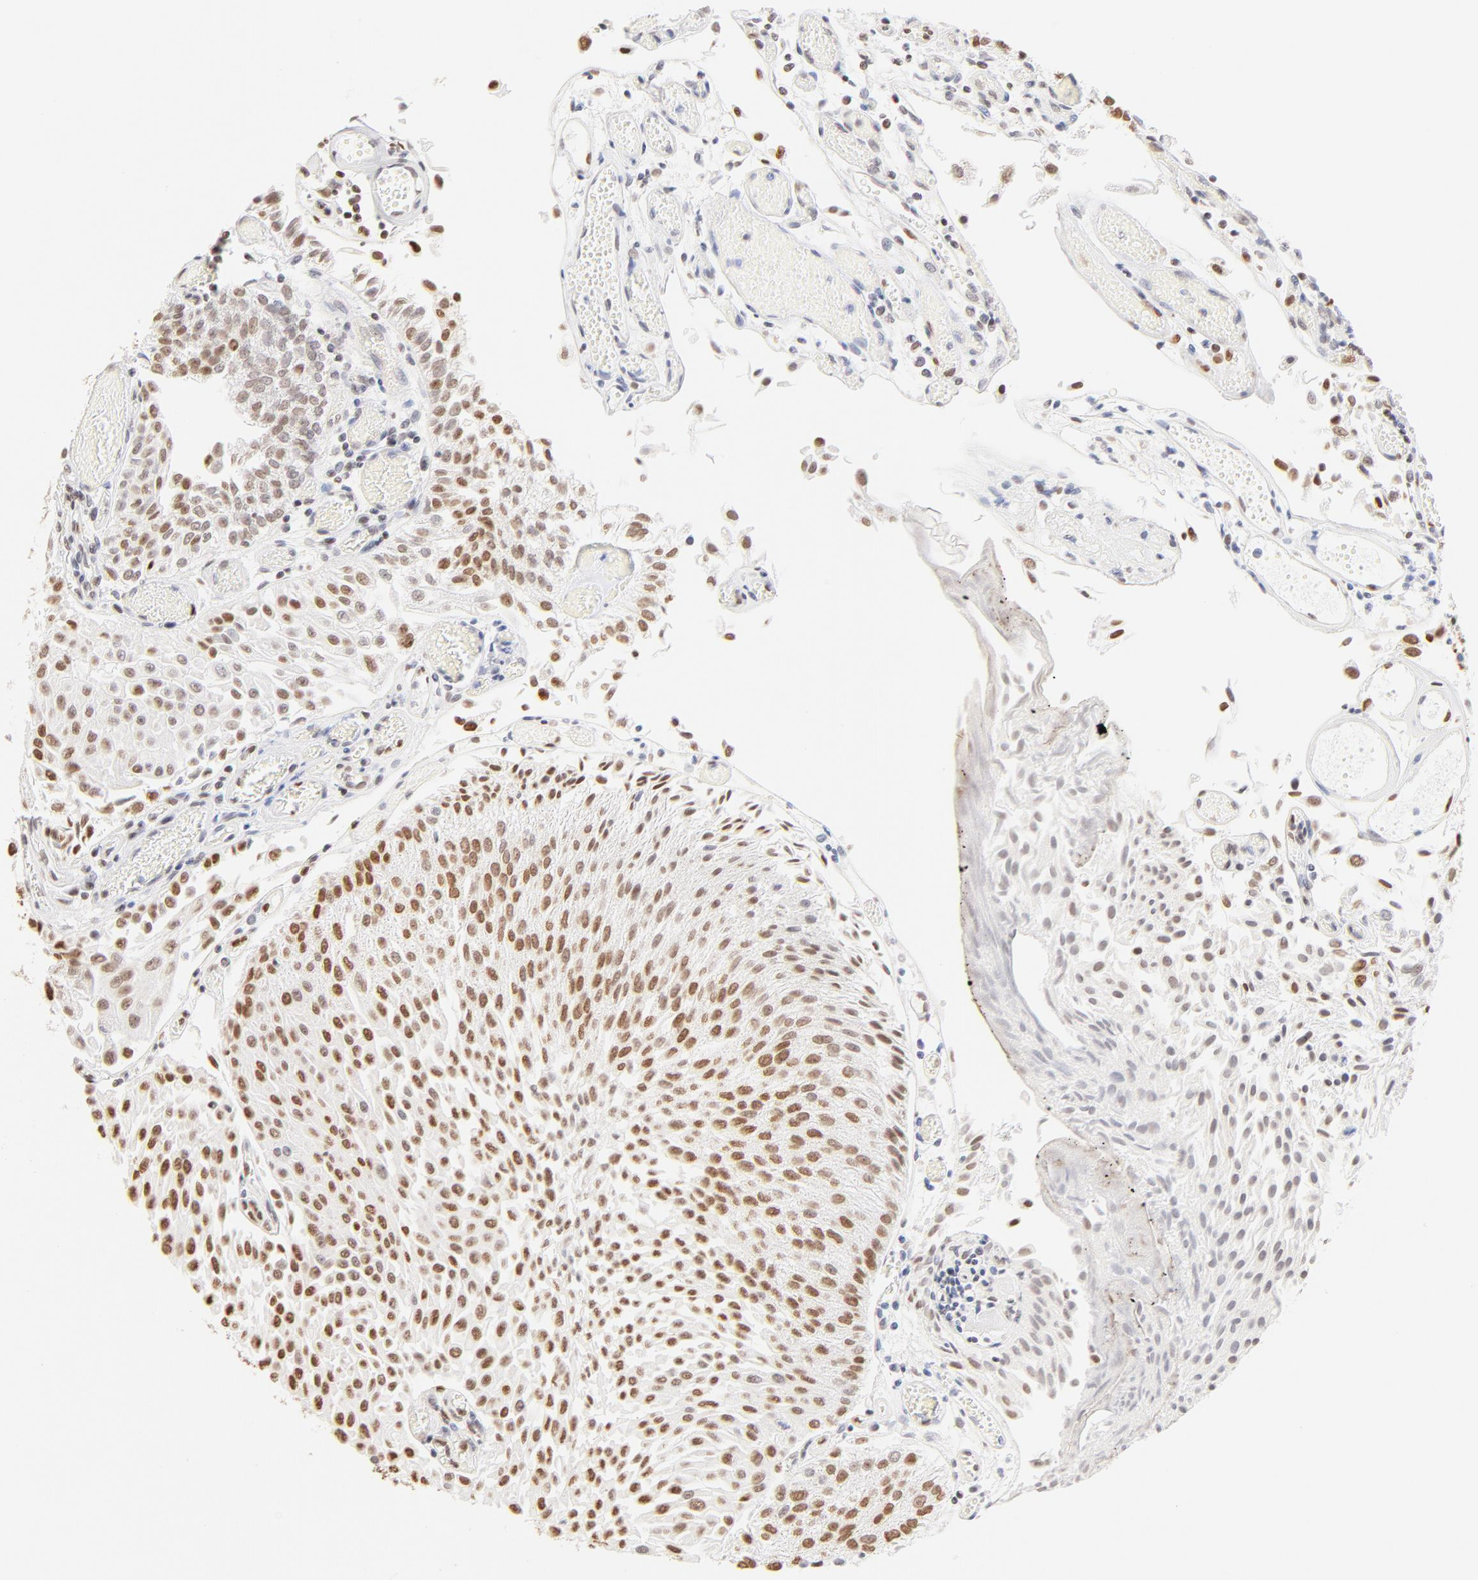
{"staining": {"intensity": "moderate", "quantity": "25%-75%", "location": "nuclear"}, "tissue": "urothelial cancer", "cell_type": "Tumor cells", "image_type": "cancer", "snomed": [{"axis": "morphology", "description": "Urothelial carcinoma, Low grade"}, {"axis": "topography", "description": "Urinary bladder"}], "caption": "Immunohistochemical staining of low-grade urothelial carcinoma displays moderate nuclear protein expression in about 25%-75% of tumor cells.", "gene": "ZNF540", "patient": {"sex": "male", "age": 86}}